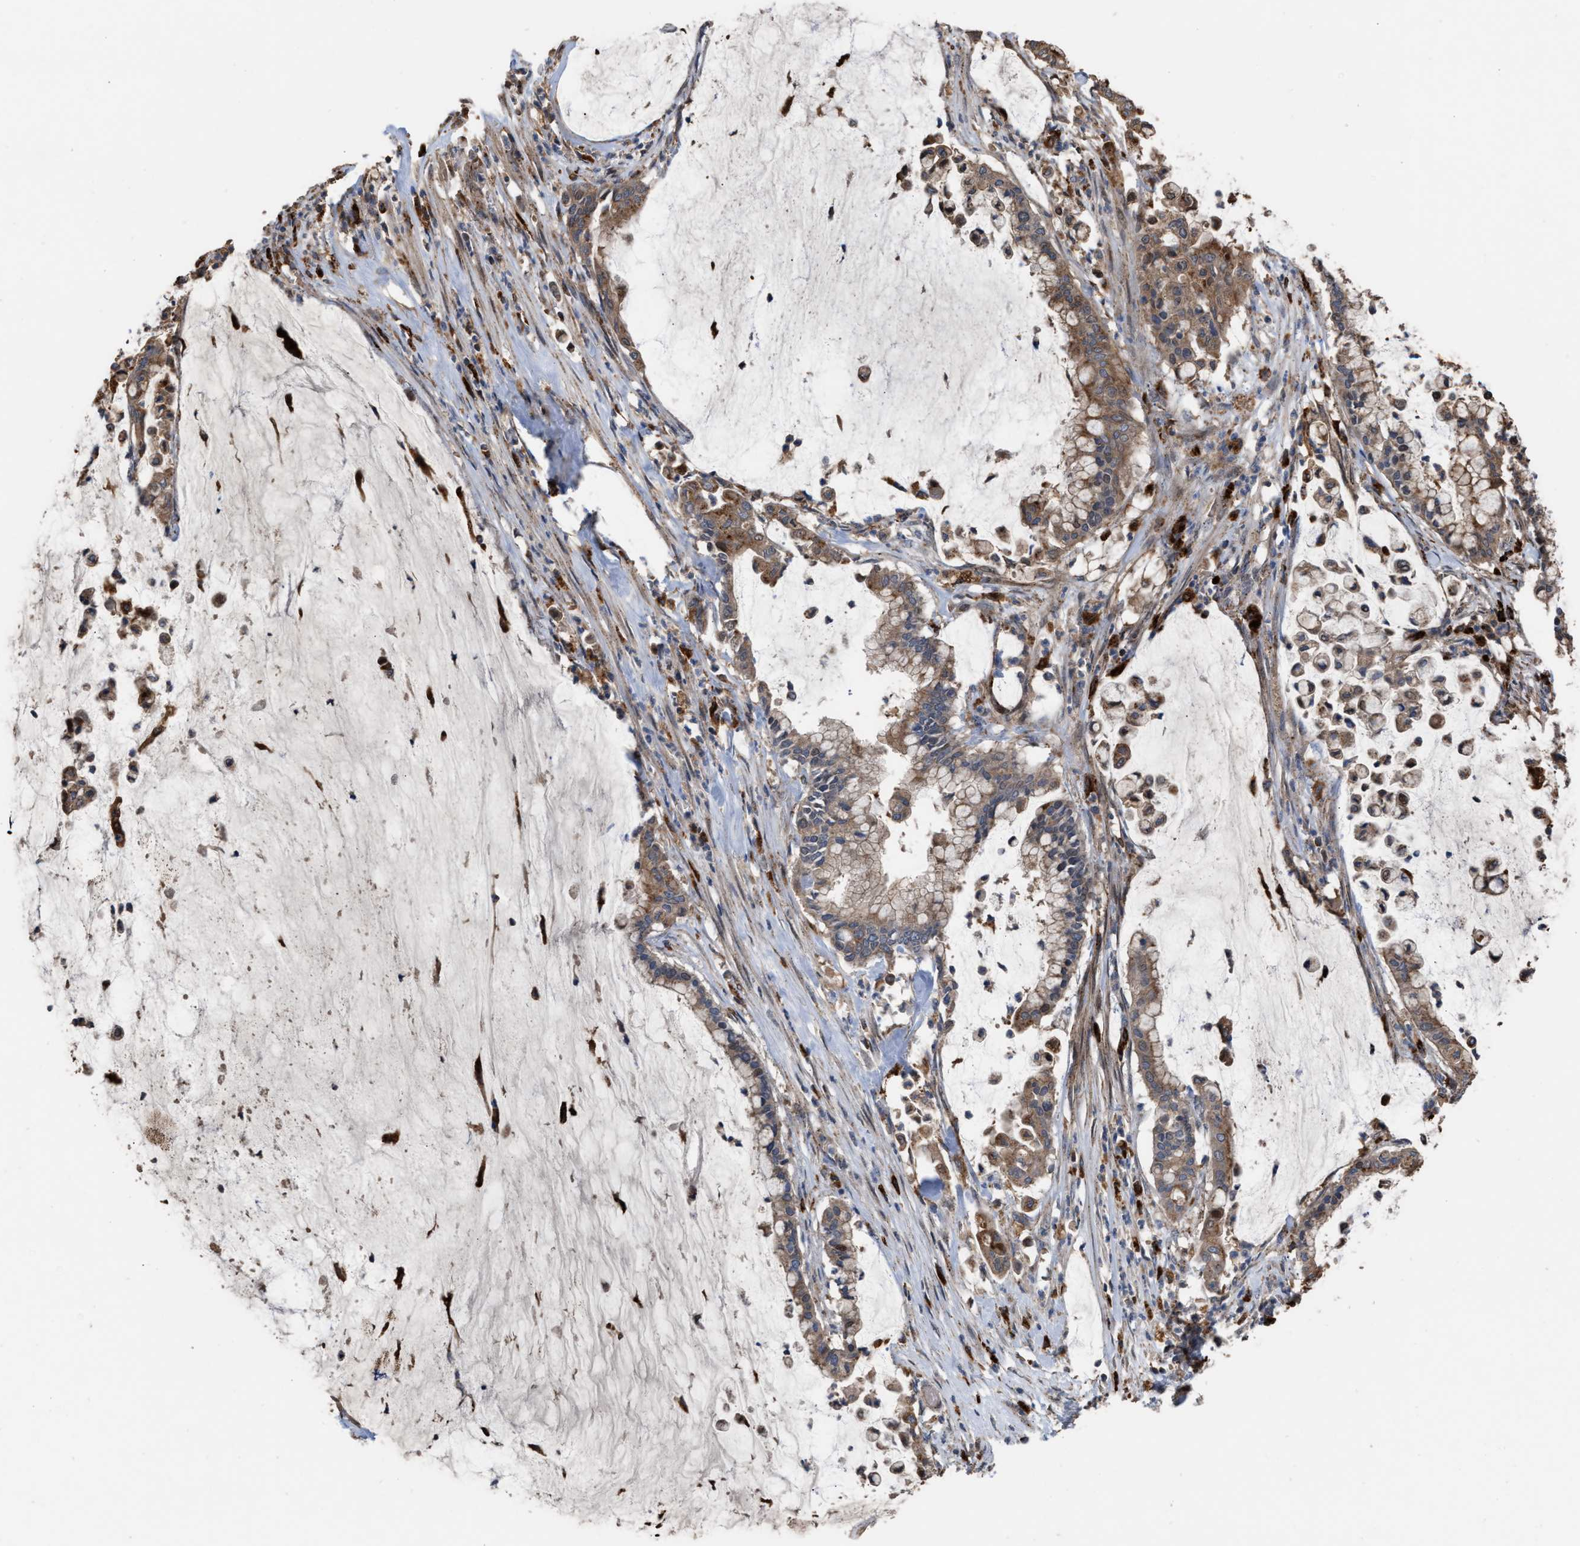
{"staining": {"intensity": "weak", "quantity": ">75%", "location": "cytoplasmic/membranous"}, "tissue": "pancreatic cancer", "cell_type": "Tumor cells", "image_type": "cancer", "snomed": [{"axis": "morphology", "description": "Adenocarcinoma, NOS"}, {"axis": "topography", "description": "Pancreas"}], "caption": "Tumor cells show weak cytoplasmic/membranous expression in approximately >75% of cells in pancreatic adenocarcinoma.", "gene": "ELMO3", "patient": {"sex": "male", "age": 41}}